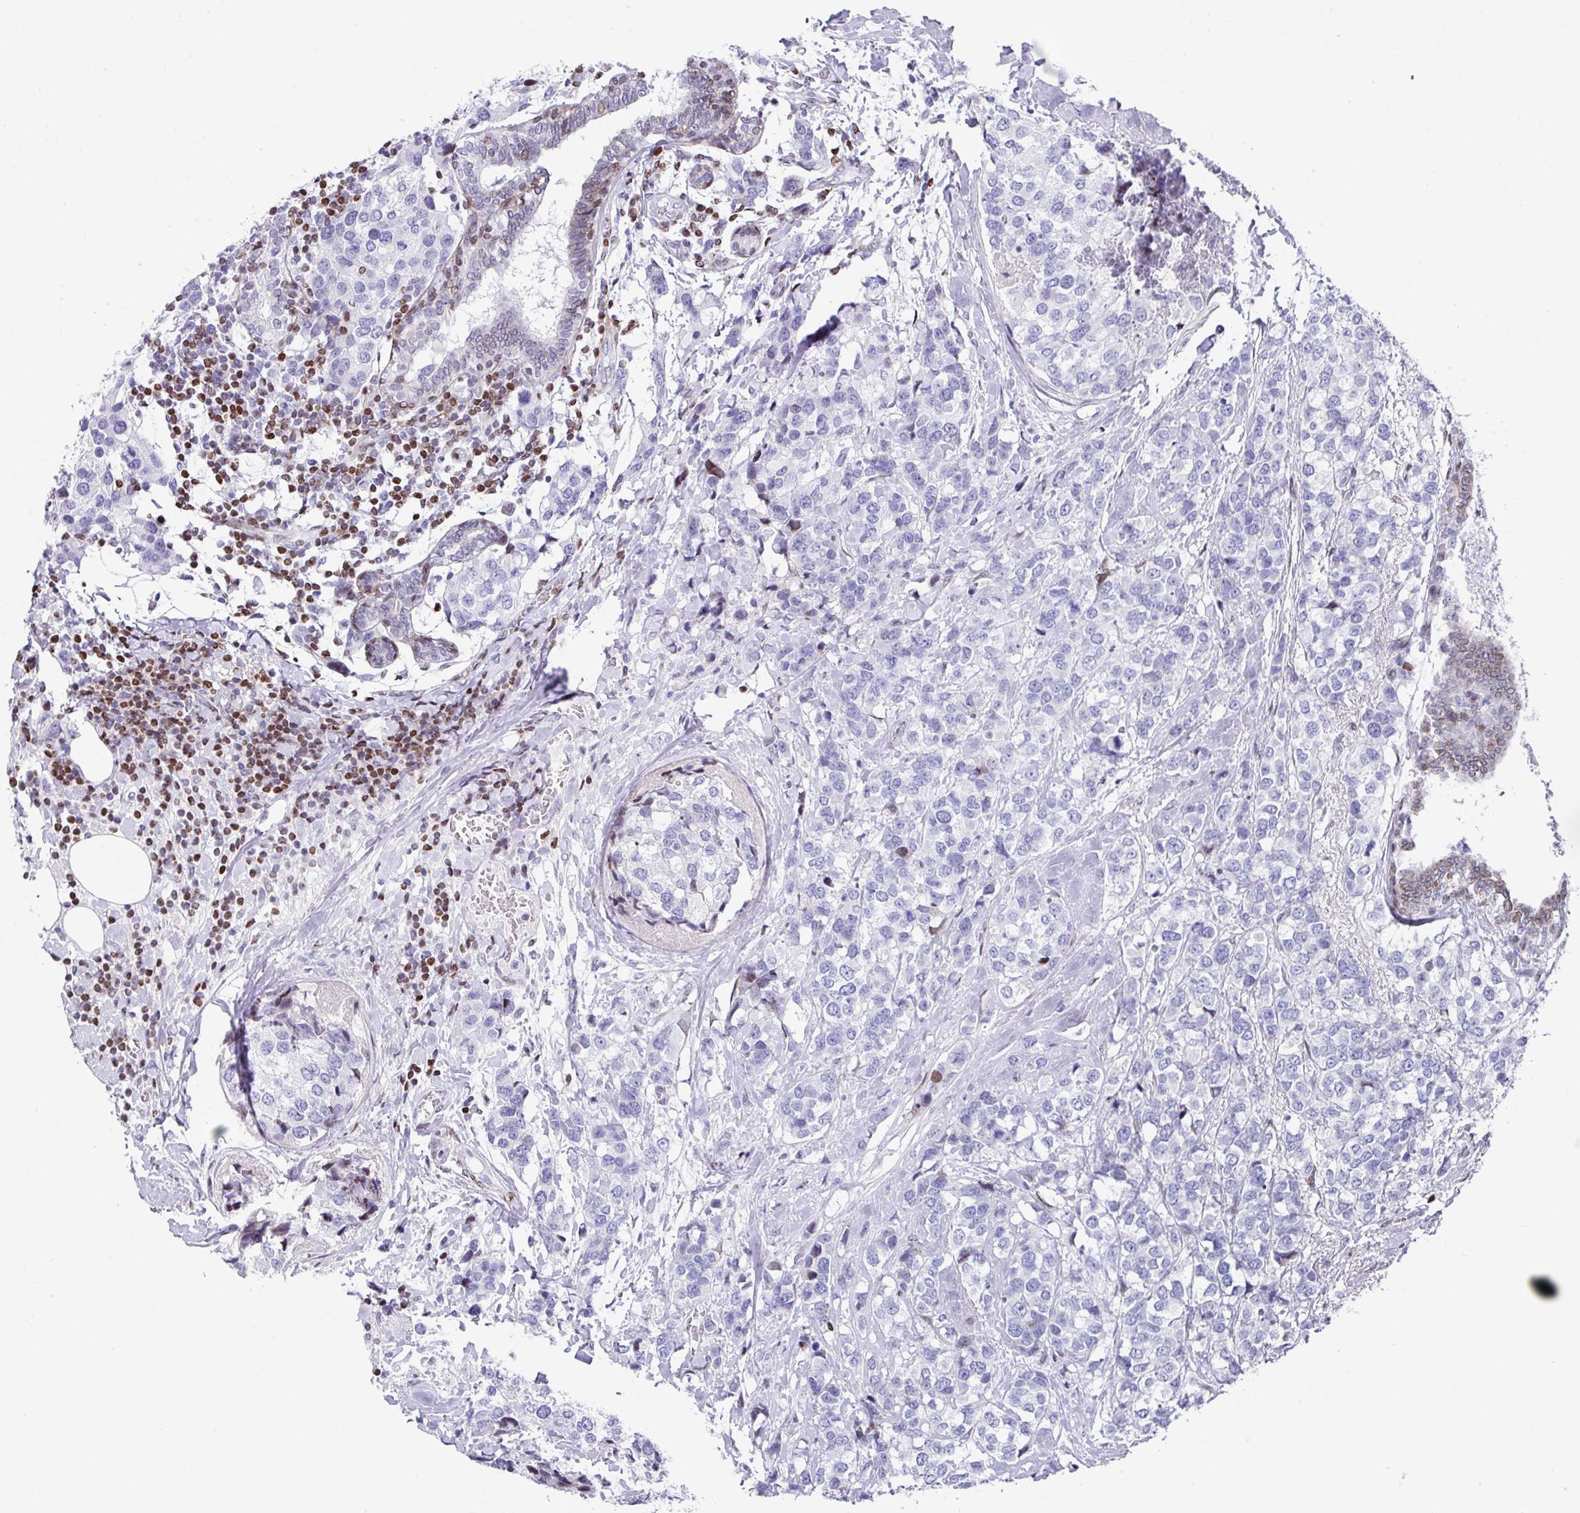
{"staining": {"intensity": "negative", "quantity": "none", "location": "none"}, "tissue": "breast cancer", "cell_type": "Tumor cells", "image_type": "cancer", "snomed": [{"axis": "morphology", "description": "Lobular carcinoma"}, {"axis": "topography", "description": "Breast"}], "caption": "IHC image of neoplastic tissue: breast cancer stained with DAB shows no significant protein expression in tumor cells.", "gene": "TCF3", "patient": {"sex": "female", "age": 59}}